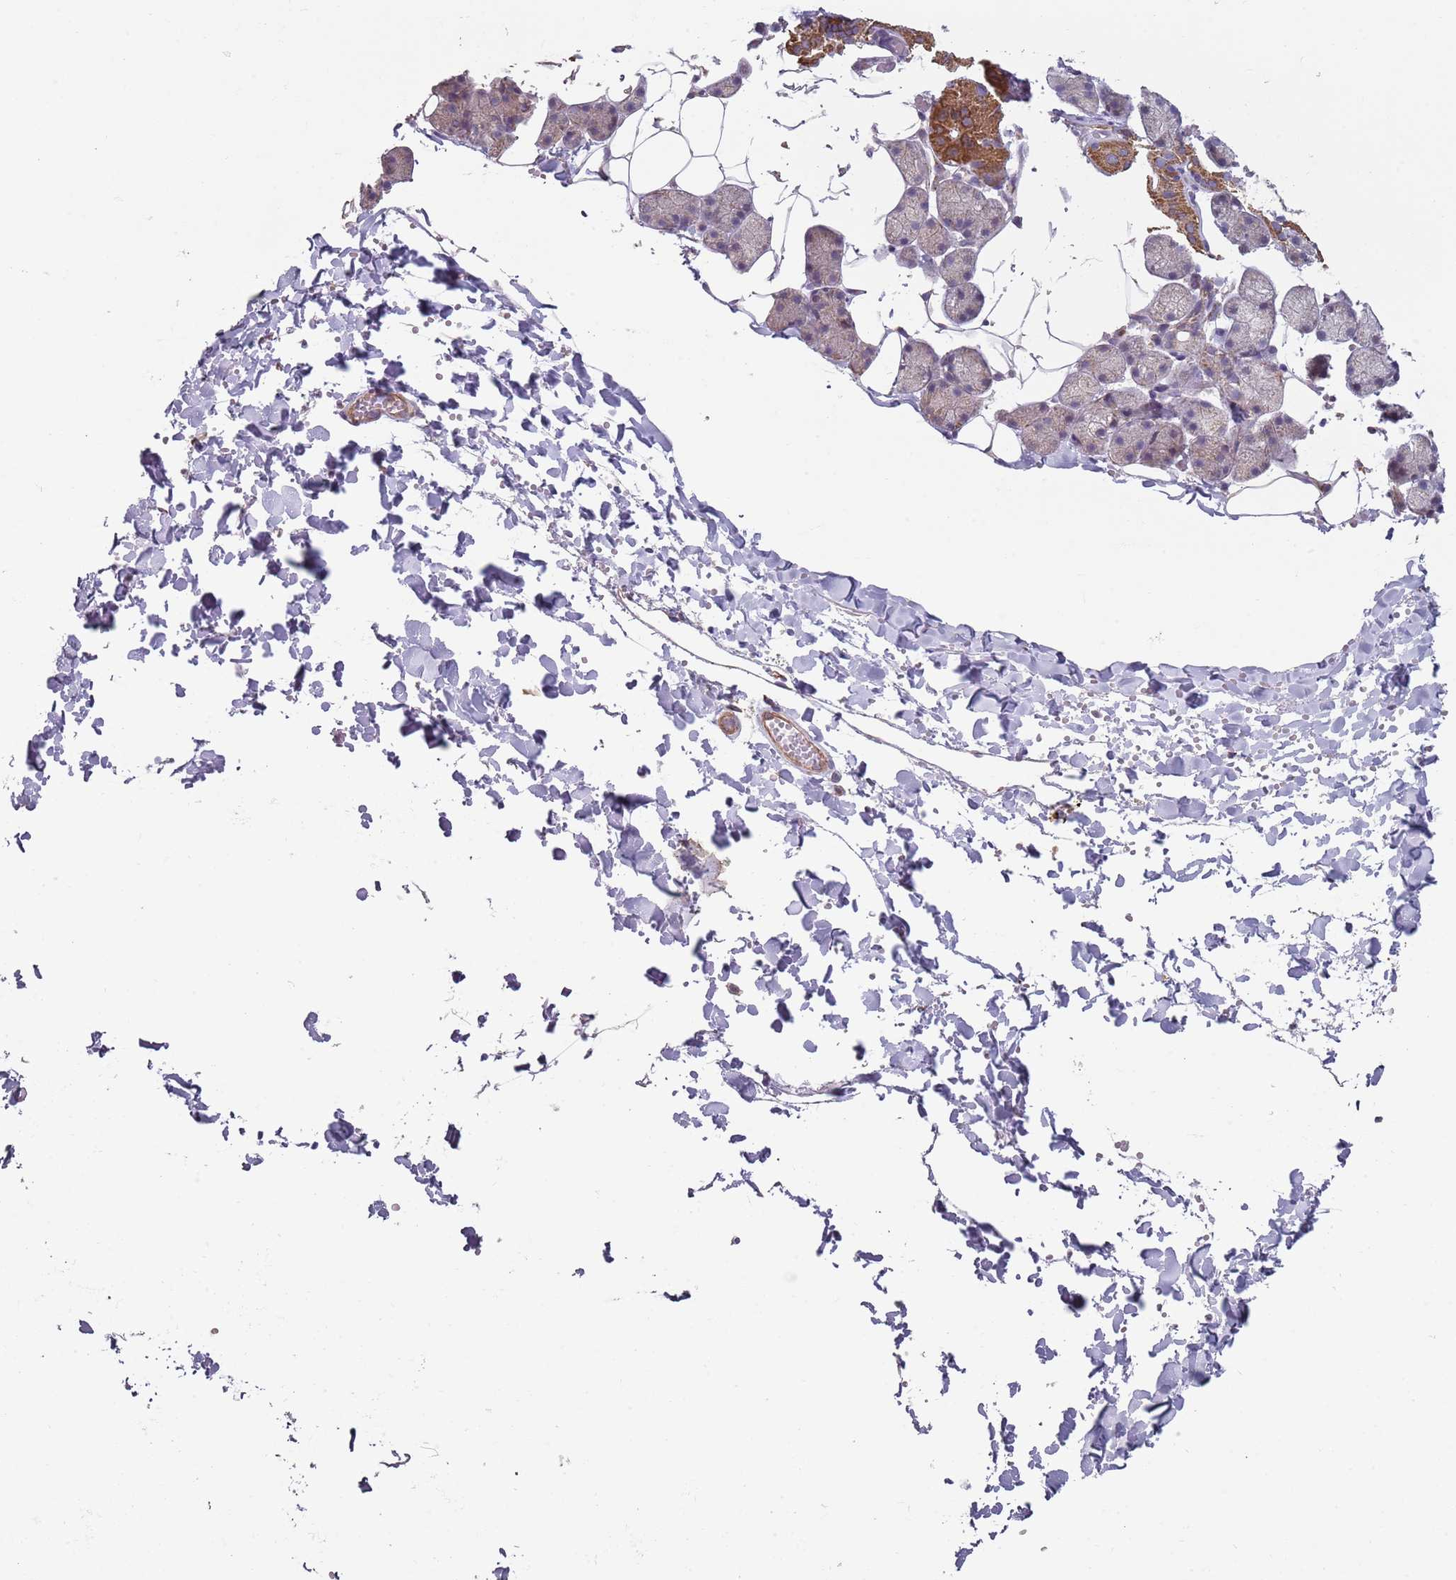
{"staining": {"intensity": "moderate", "quantity": "<25%", "location": "cytoplasmic/membranous"}, "tissue": "salivary gland", "cell_type": "Glandular cells", "image_type": "normal", "snomed": [{"axis": "morphology", "description": "Normal tissue, NOS"}, {"axis": "topography", "description": "Salivary gland"}], "caption": "Moderate cytoplasmic/membranous positivity is identified in about <25% of glandular cells in normal salivary gland. The staining was performed using DAB (3,3'-diaminobenzidine), with brown indicating positive protein expression. Nuclei are stained blue with hematoxylin.", "gene": "GAS8", "patient": {"sex": "female", "age": 33}}